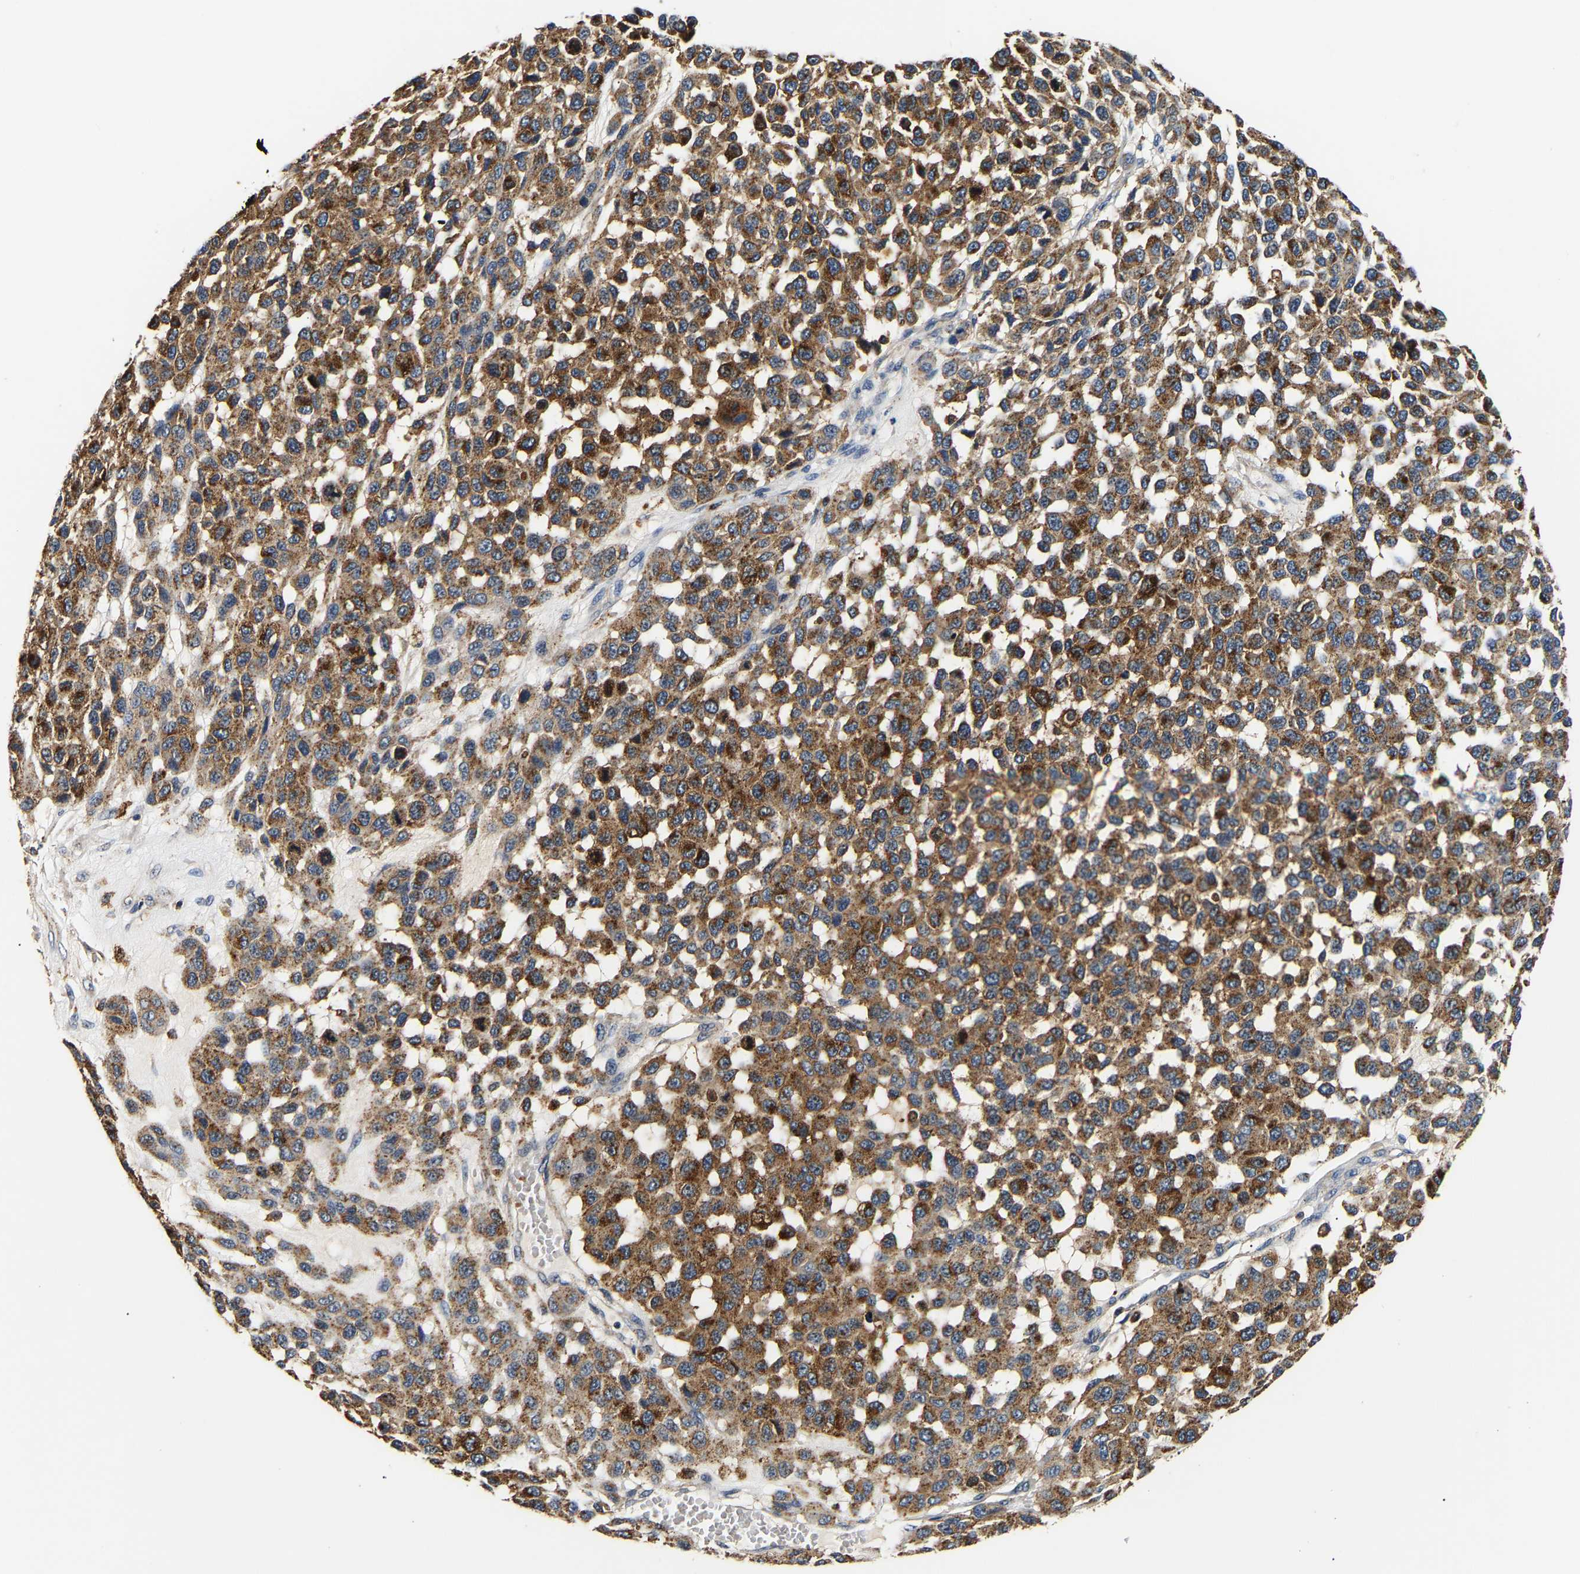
{"staining": {"intensity": "strong", "quantity": ">75%", "location": "cytoplasmic/membranous"}, "tissue": "melanoma", "cell_type": "Tumor cells", "image_type": "cancer", "snomed": [{"axis": "morphology", "description": "Malignant melanoma, NOS"}, {"axis": "topography", "description": "Skin"}], "caption": "The photomicrograph exhibits immunohistochemical staining of malignant melanoma. There is strong cytoplasmic/membranous staining is present in approximately >75% of tumor cells.", "gene": "SMU1", "patient": {"sex": "male", "age": 62}}